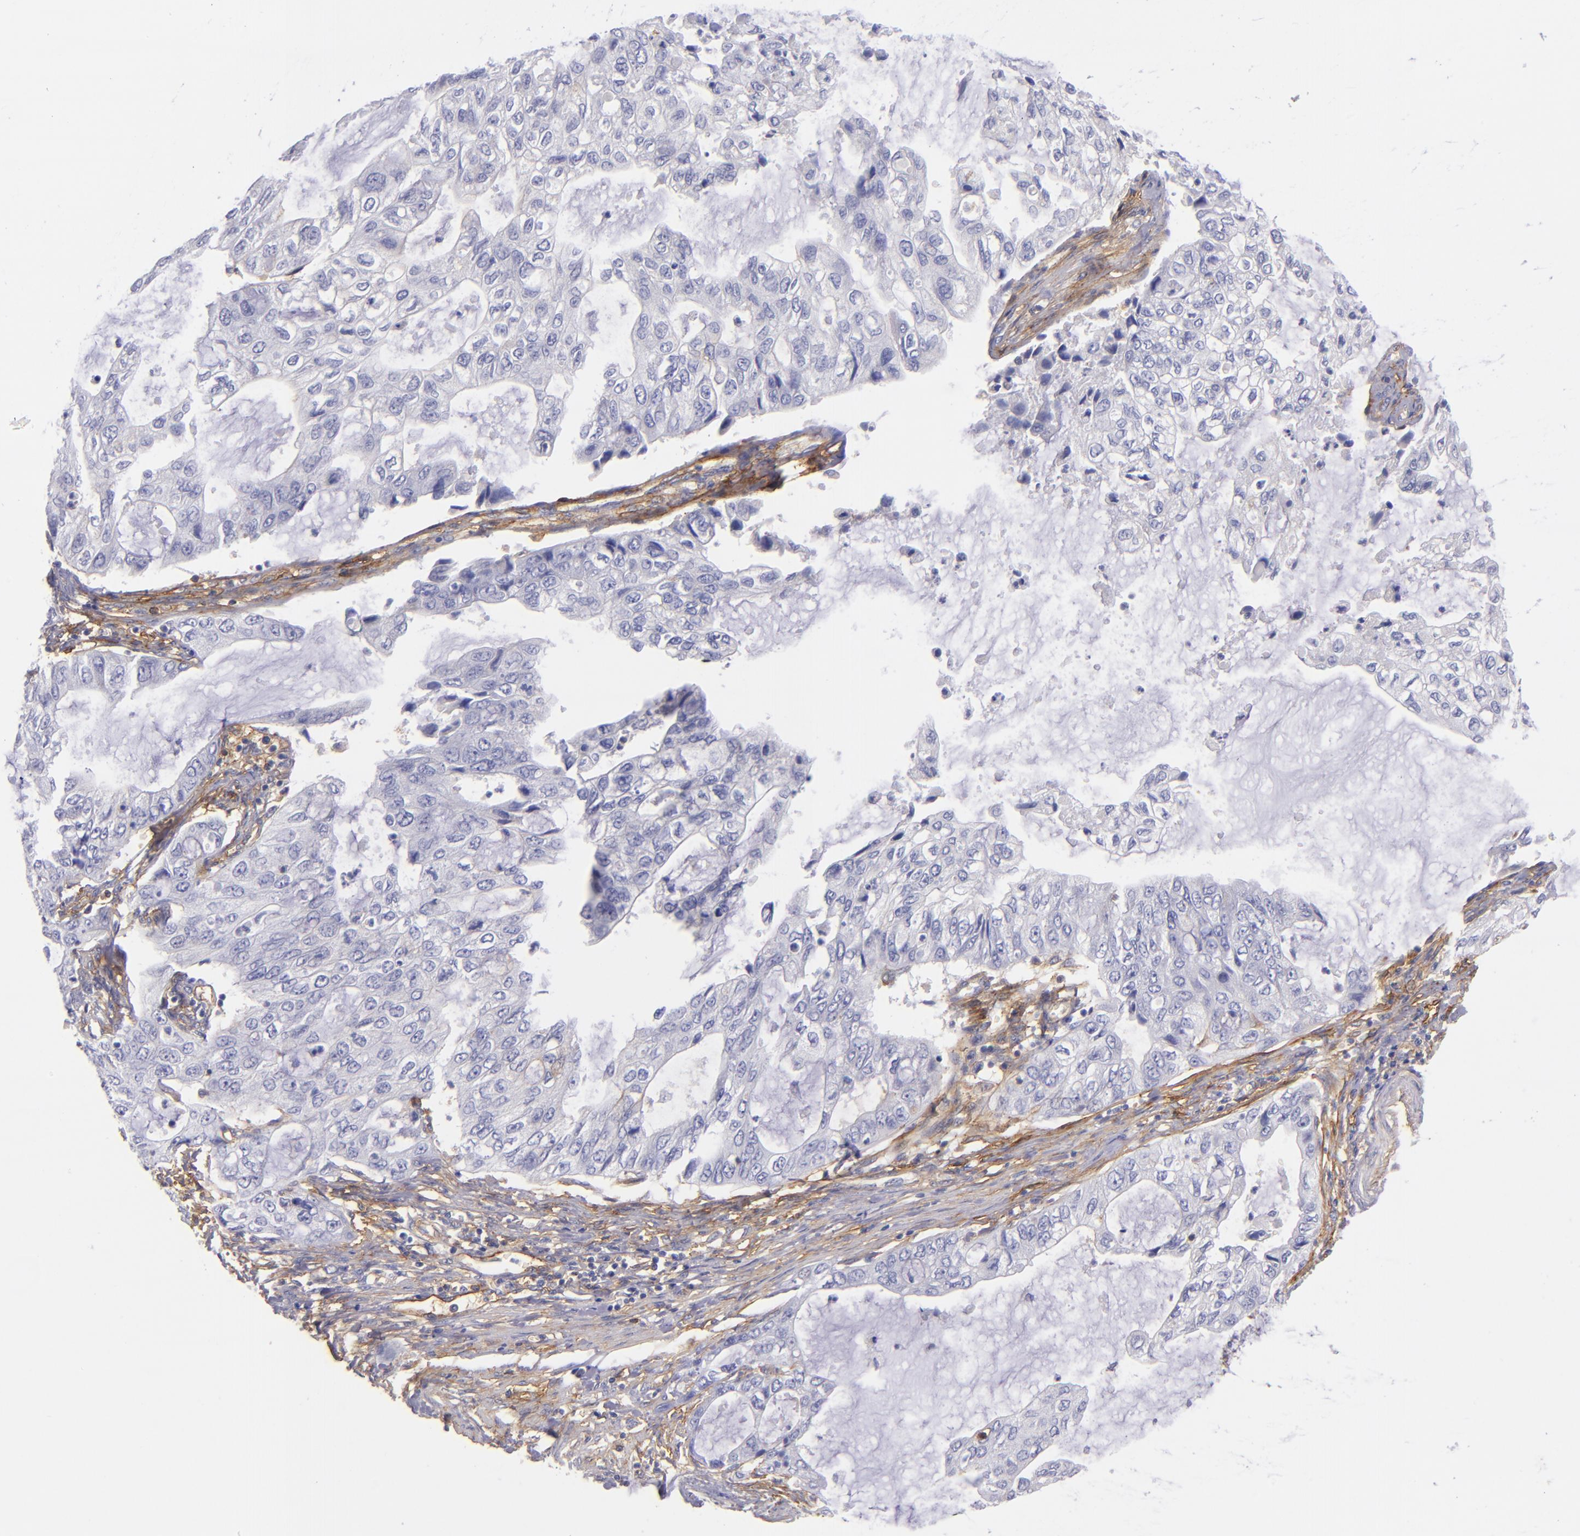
{"staining": {"intensity": "negative", "quantity": "none", "location": "none"}, "tissue": "stomach cancer", "cell_type": "Tumor cells", "image_type": "cancer", "snomed": [{"axis": "morphology", "description": "Adenocarcinoma, NOS"}, {"axis": "topography", "description": "Stomach, upper"}], "caption": "Immunohistochemistry (IHC) histopathology image of human stomach cancer (adenocarcinoma) stained for a protein (brown), which displays no positivity in tumor cells.", "gene": "ENTPD1", "patient": {"sex": "female", "age": 52}}